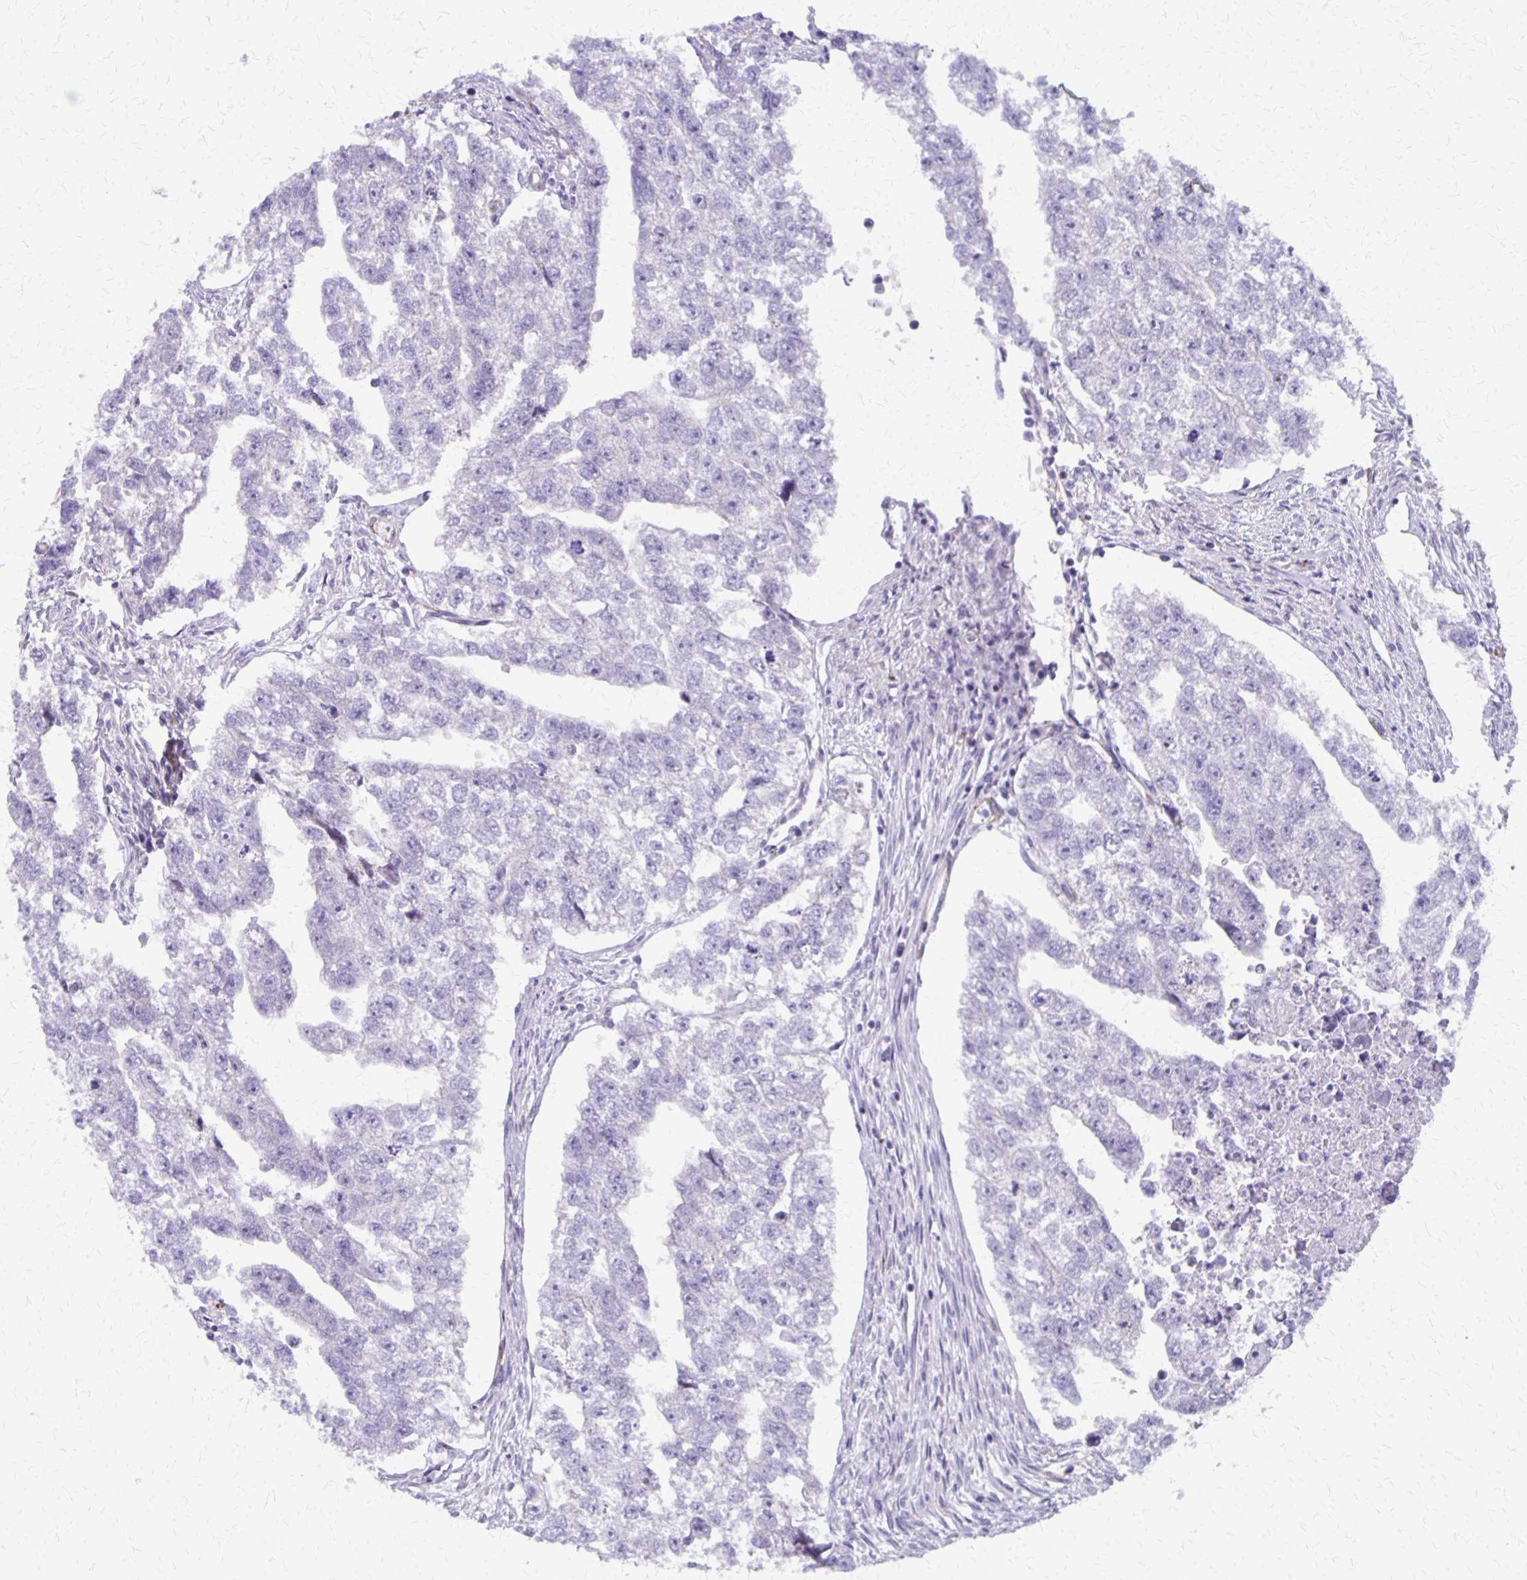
{"staining": {"intensity": "negative", "quantity": "none", "location": "none"}, "tissue": "testis cancer", "cell_type": "Tumor cells", "image_type": "cancer", "snomed": [{"axis": "morphology", "description": "Carcinoma, Embryonal, NOS"}, {"axis": "morphology", "description": "Teratoma, malignant, NOS"}, {"axis": "topography", "description": "Testis"}], "caption": "Testis cancer was stained to show a protein in brown. There is no significant positivity in tumor cells.", "gene": "SEPTIN5", "patient": {"sex": "male", "age": 44}}